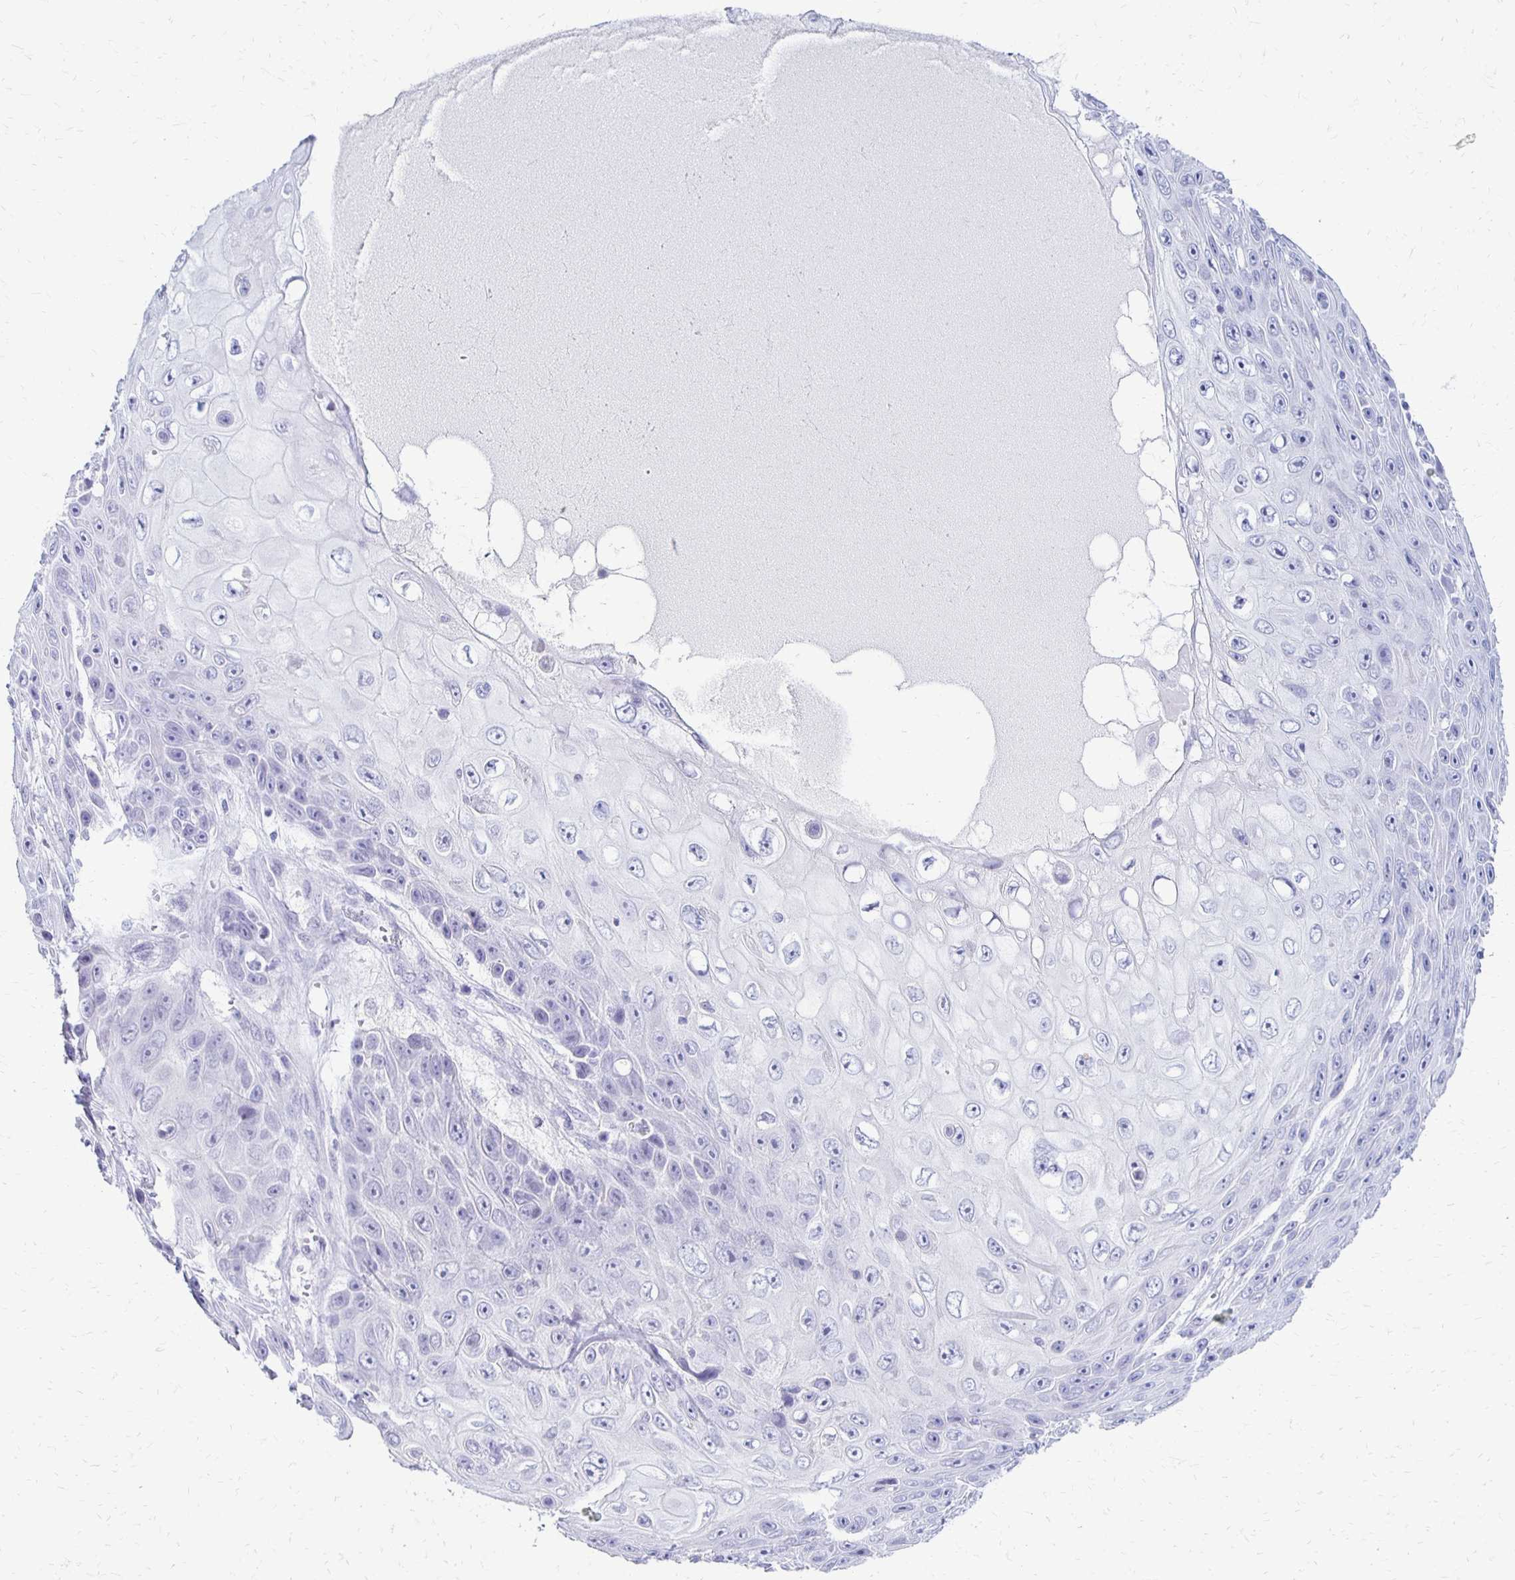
{"staining": {"intensity": "negative", "quantity": "none", "location": "none"}, "tissue": "skin cancer", "cell_type": "Tumor cells", "image_type": "cancer", "snomed": [{"axis": "morphology", "description": "Squamous cell carcinoma, NOS"}, {"axis": "topography", "description": "Skin"}], "caption": "Immunohistochemical staining of skin squamous cell carcinoma displays no significant positivity in tumor cells.", "gene": "RYR1", "patient": {"sex": "male", "age": 82}}